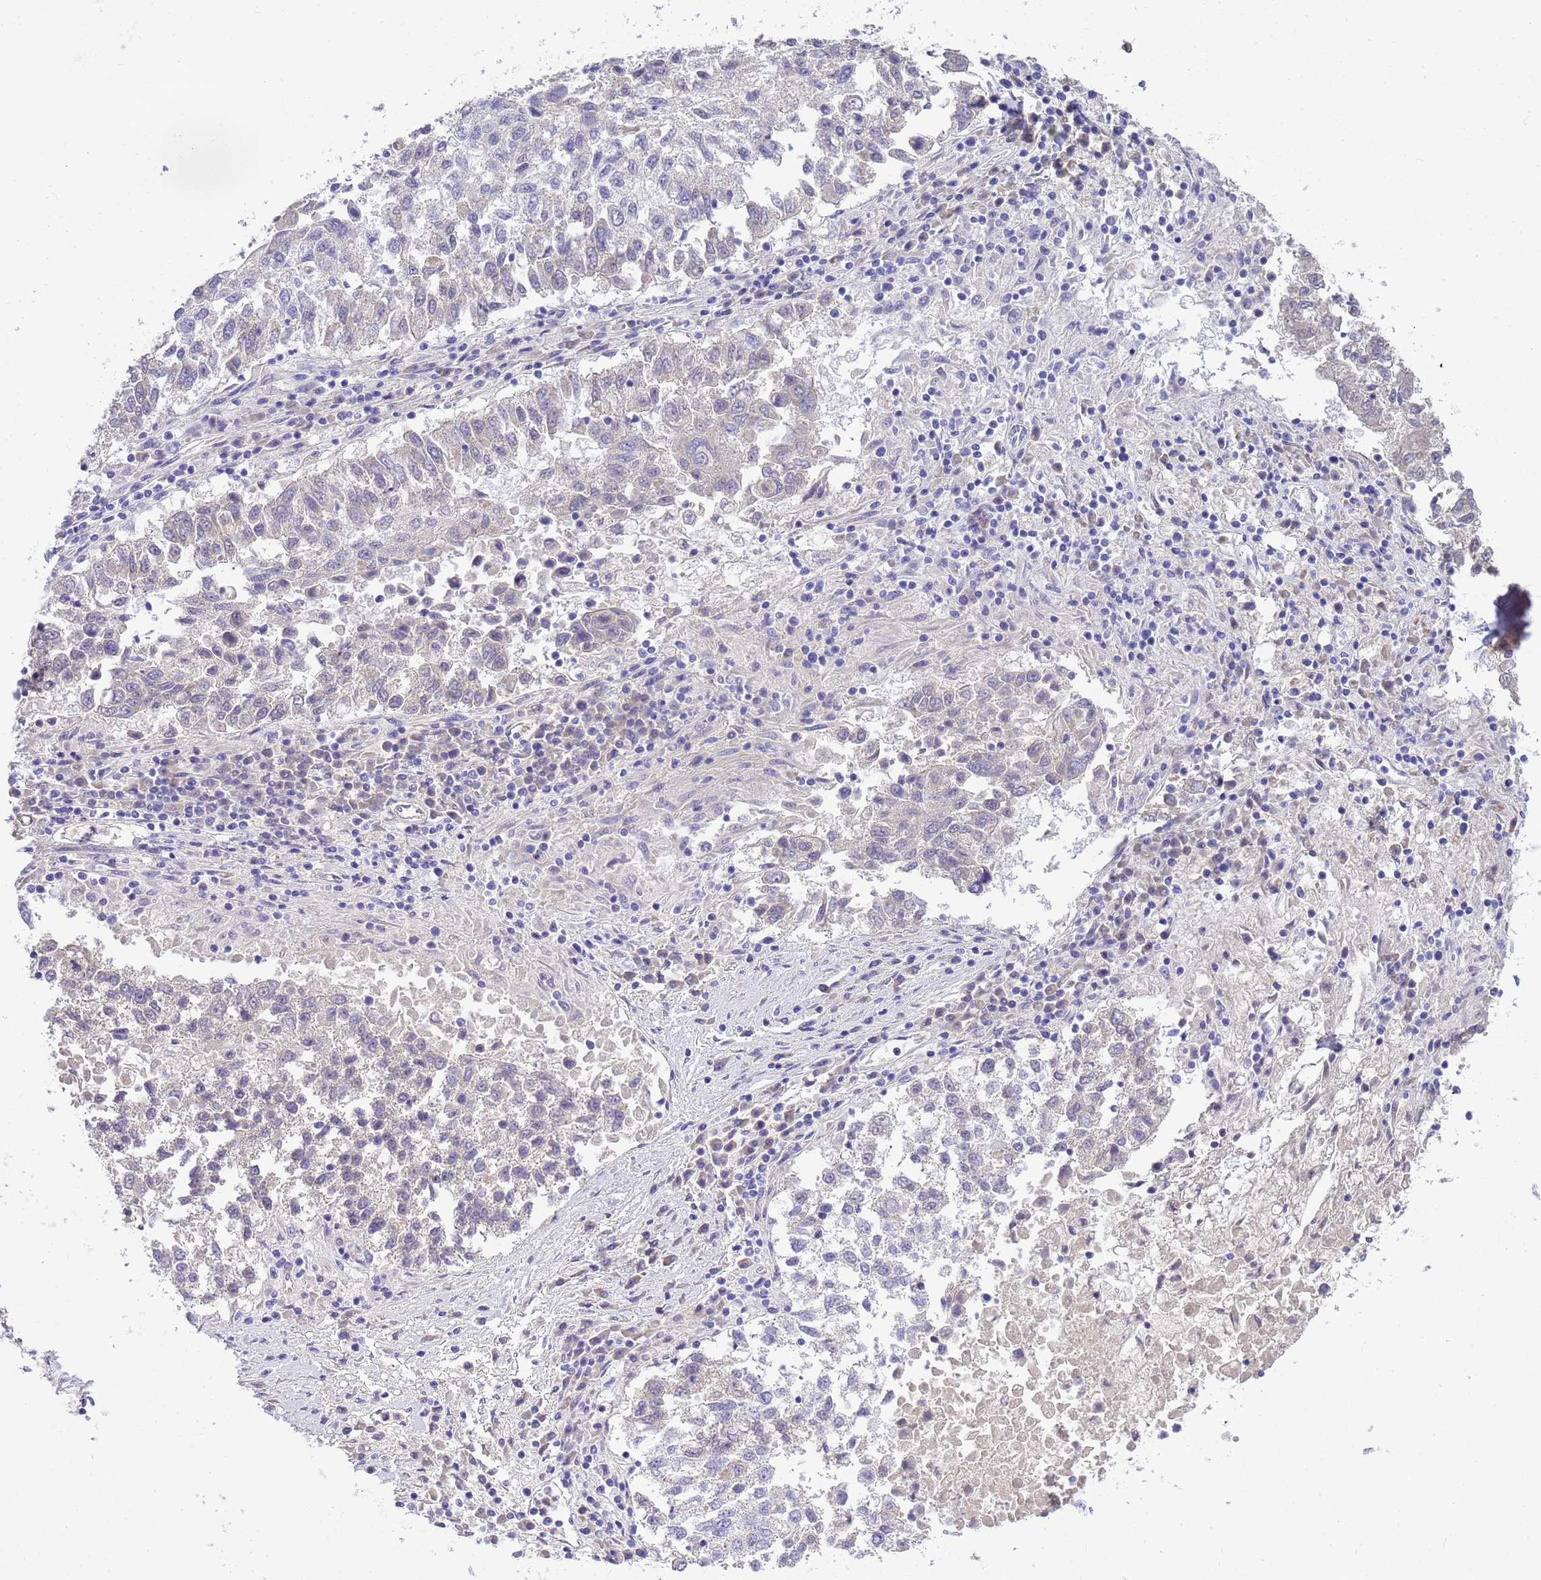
{"staining": {"intensity": "negative", "quantity": "none", "location": "none"}, "tissue": "lung cancer", "cell_type": "Tumor cells", "image_type": "cancer", "snomed": [{"axis": "morphology", "description": "Squamous cell carcinoma, NOS"}, {"axis": "topography", "description": "Lung"}], "caption": "This photomicrograph is of lung cancer (squamous cell carcinoma) stained with immunohistochemistry (IHC) to label a protein in brown with the nuclei are counter-stained blue. There is no staining in tumor cells.", "gene": "RIPPLY2", "patient": {"sex": "male", "age": 73}}